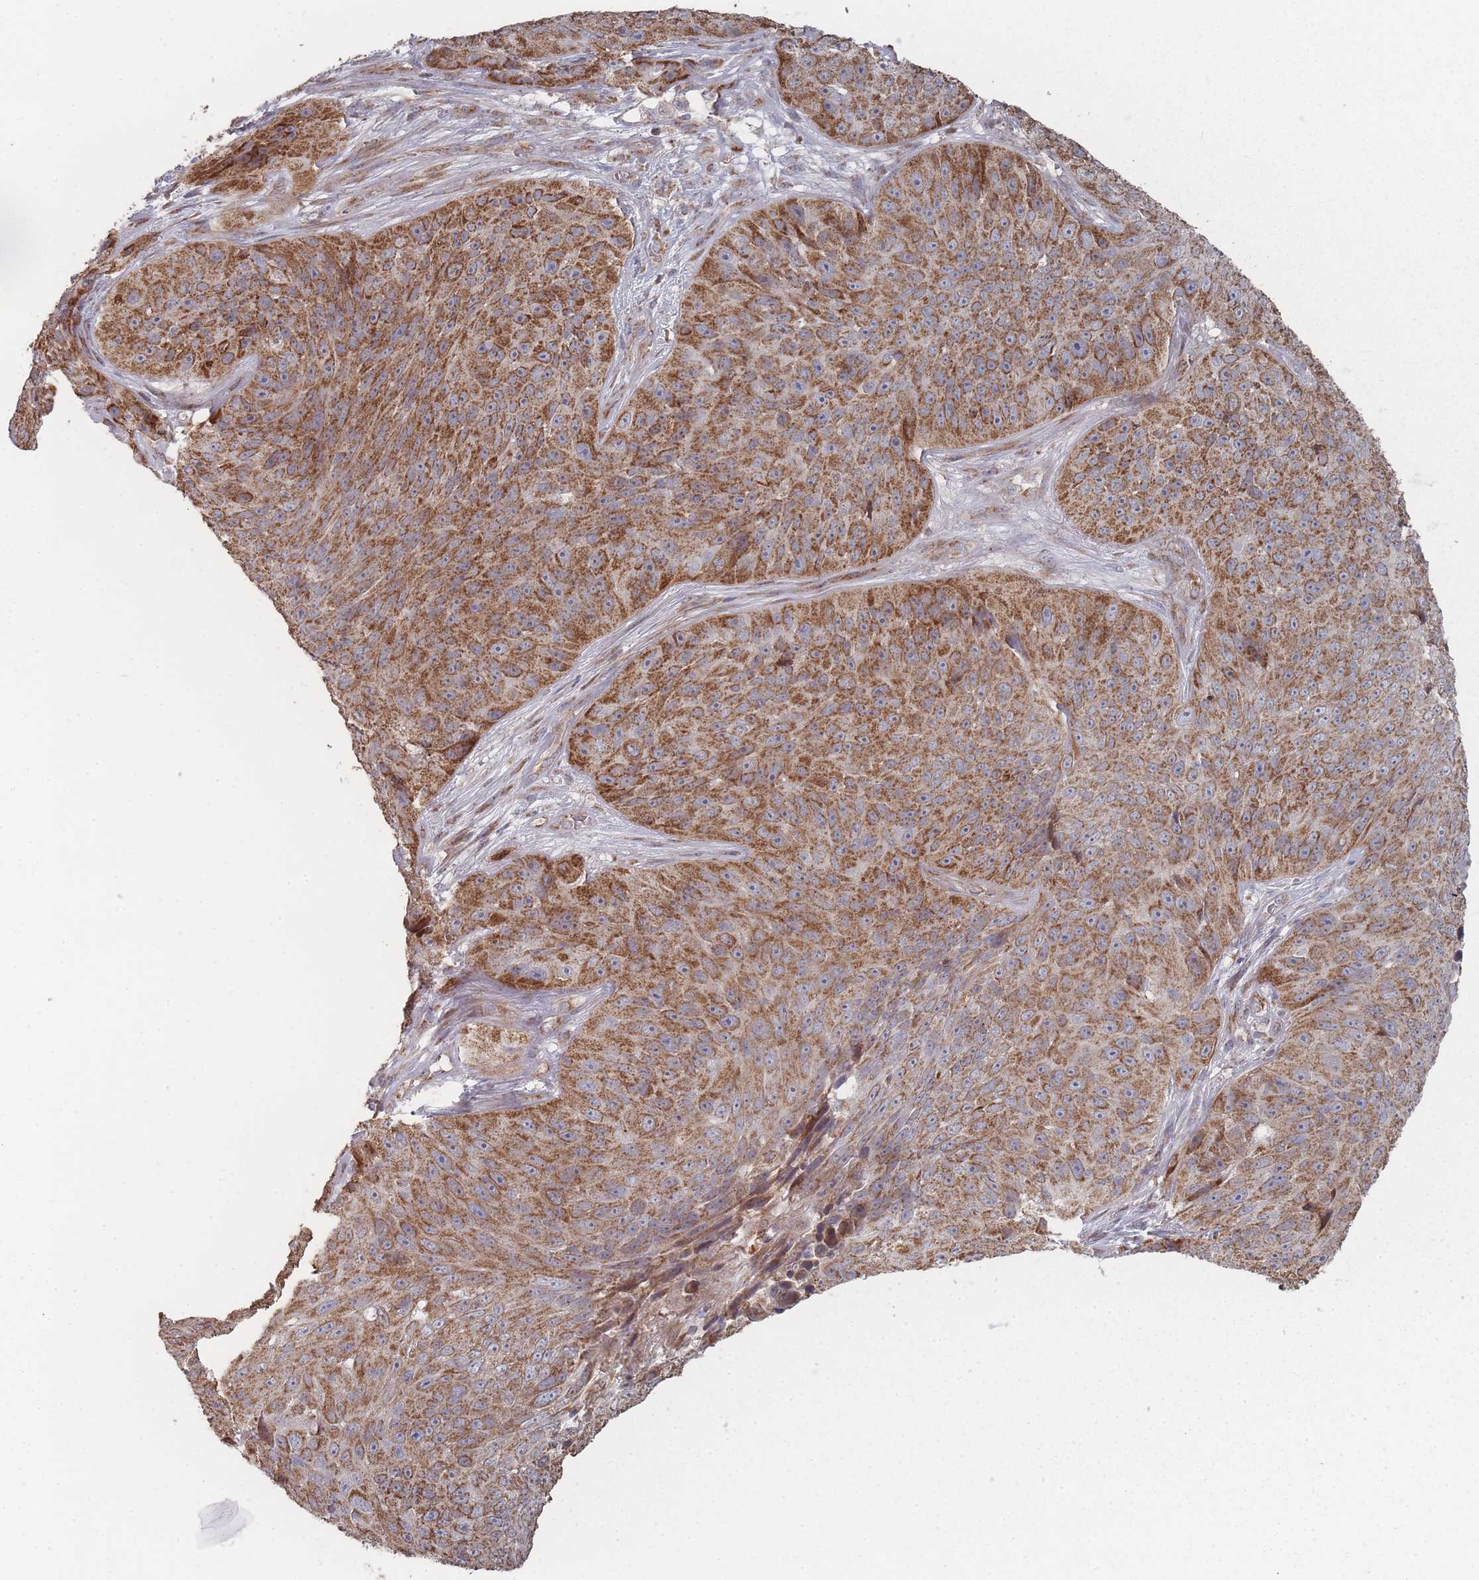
{"staining": {"intensity": "strong", "quantity": ">75%", "location": "cytoplasmic/membranous"}, "tissue": "skin cancer", "cell_type": "Tumor cells", "image_type": "cancer", "snomed": [{"axis": "morphology", "description": "Squamous cell carcinoma, NOS"}, {"axis": "topography", "description": "Skin"}], "caption": "Strong cytoplasmic/membranous protein staining is identified in approximately >75% of tumor cells in skin cancer (squamous cell carcinoma).", "gene": "PSMB3", "patient": {"sex": "female", "age": 87}}